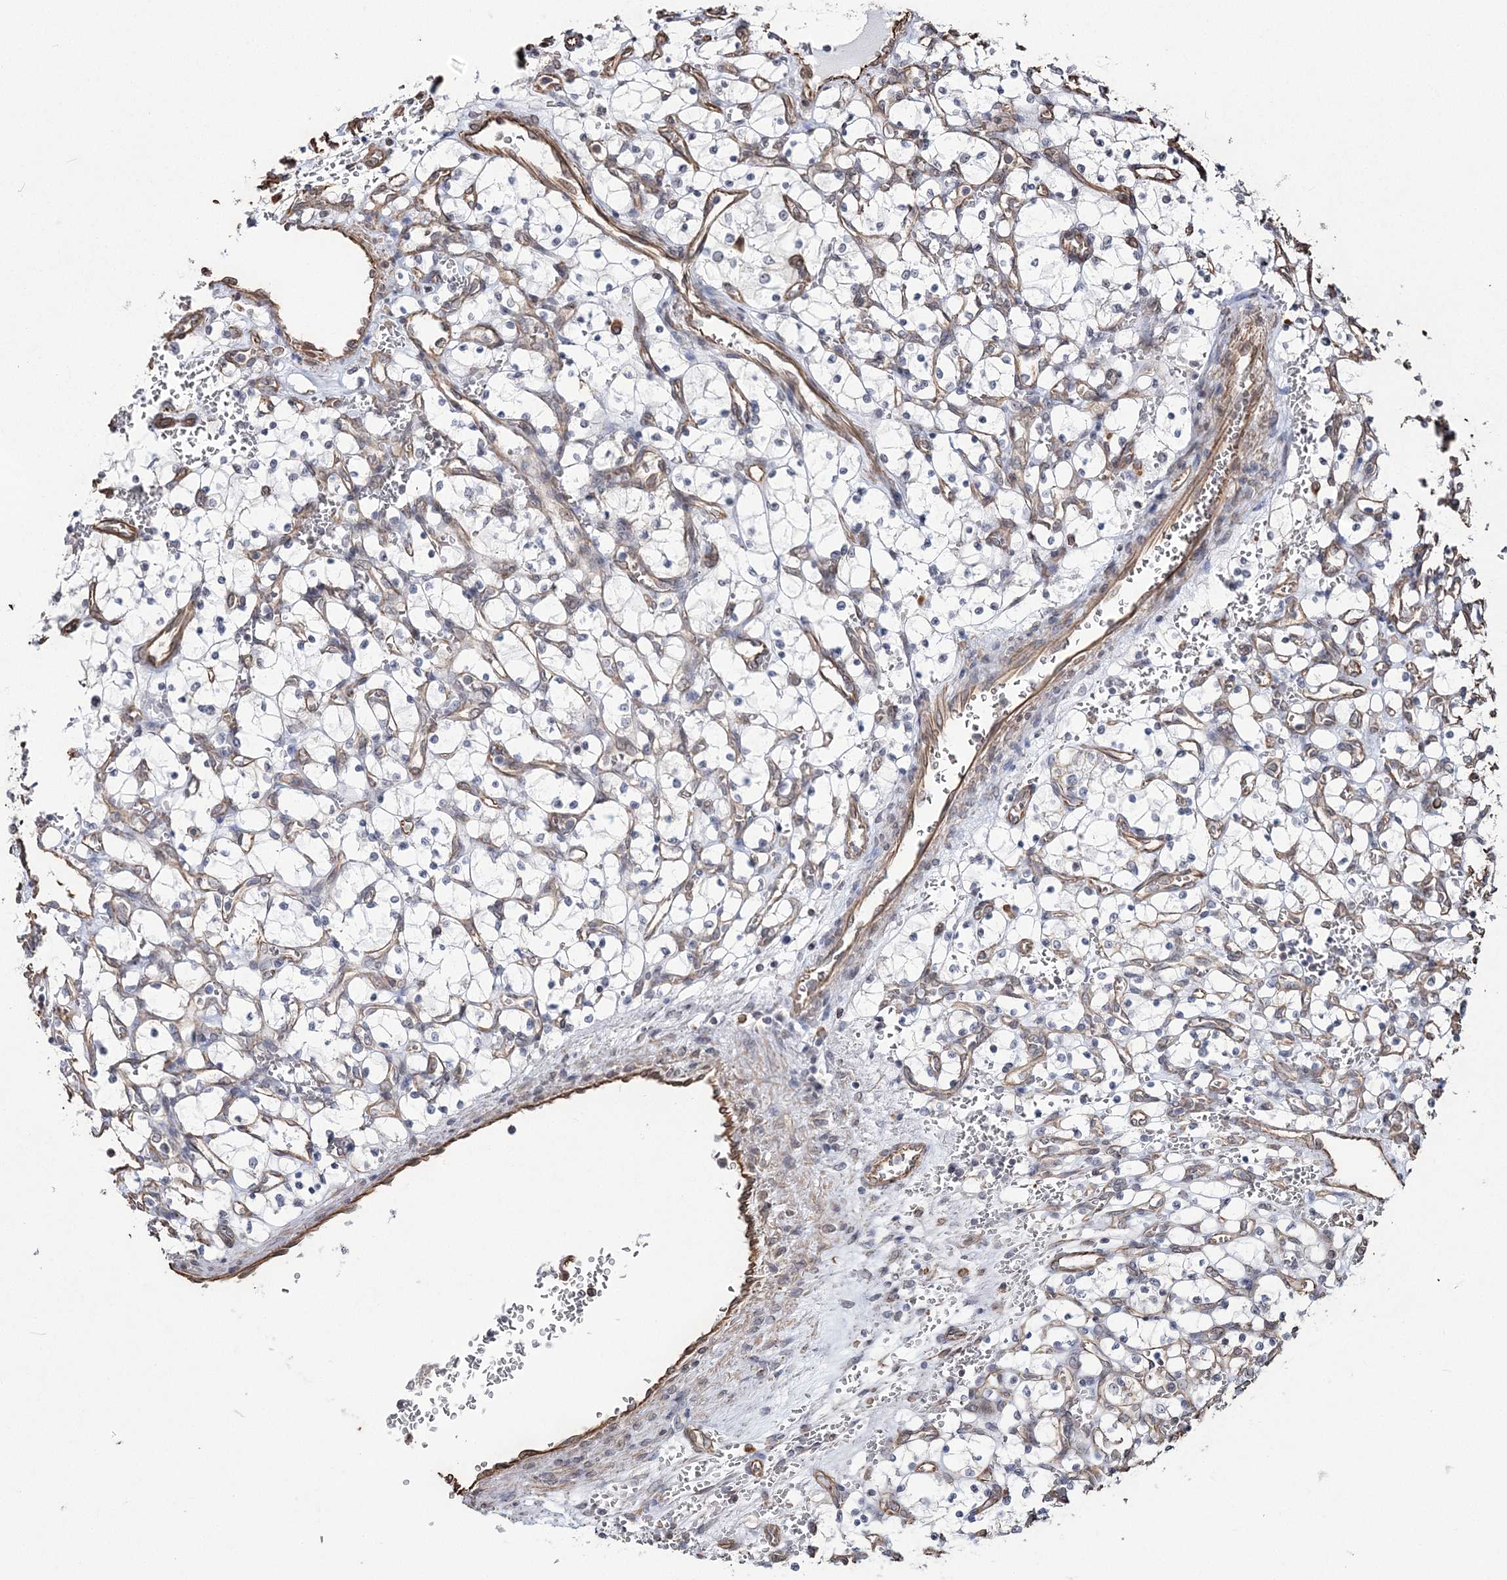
{"staining": {"intensity": "negative", "quantity": "none", "location": "none"}, "tissue": "renal cancer", "cell_type": "Tumor cells", "image_type": "cancer", "snomed": [{"axis": "morphology", "description": "Adenocarcinoma, NOS"}, {"axis": "topography", "description": "Kidney"}], "caption": "Renal cancer was stained to show a protein in brown. There is no significant positivity in tumor cells.", "gene": "ATP11B", "patient": {"sex": "female", "age": 69}}